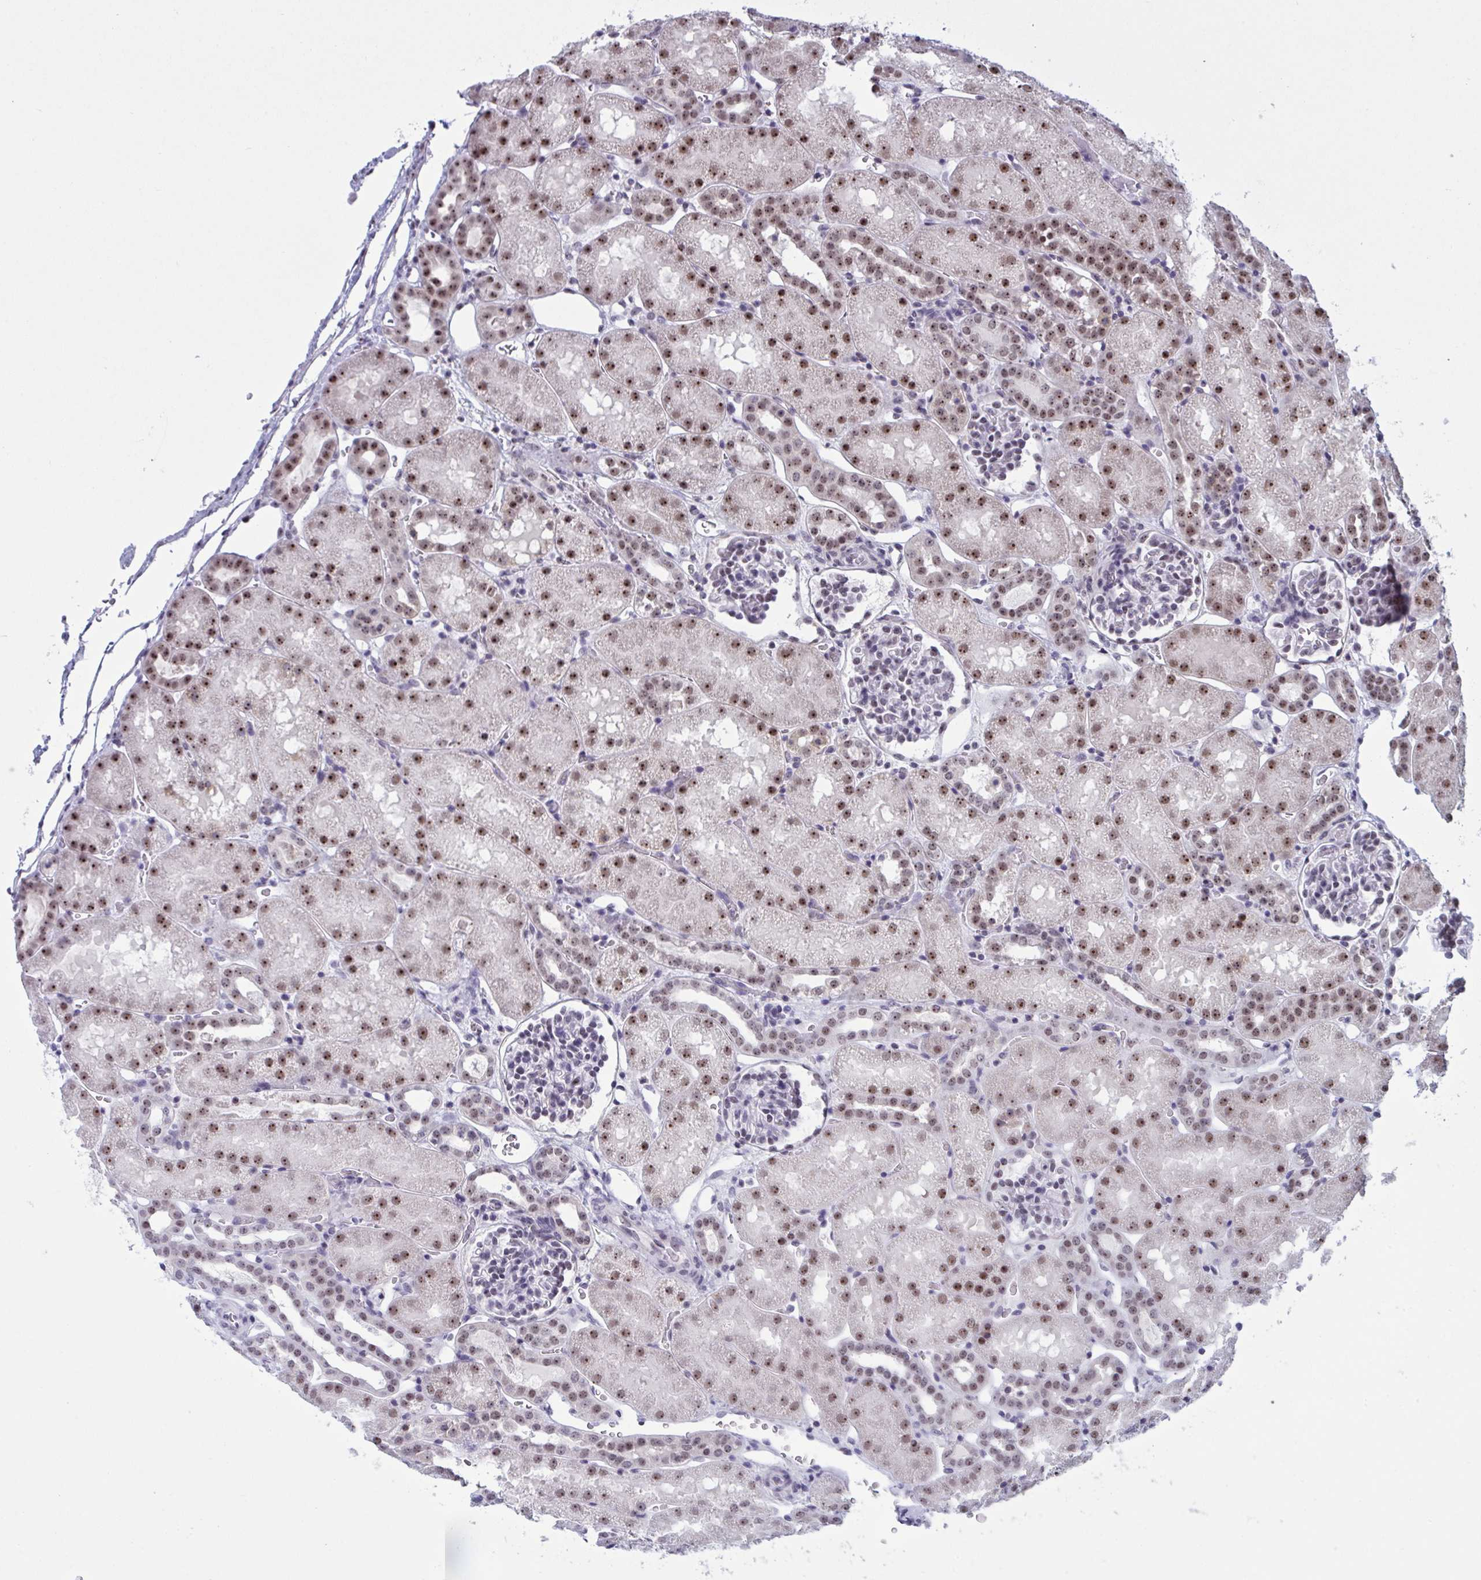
{"staining": {"intensity": "negative", "quantity": "none", "location": "none"}, "tissue": "kidney", "cell_type": "Cells in glomeruli", "image_type": "normal", "snomed": [{"axis": "morphology", "description": "Normal tissue, NOS"}, {"axis": "topography", "description": "Kidney"}], "caption": "Cells in glomeruli show no significant expression in unremarkable kidney.", "gene": "TGM6", "patient": {"sex": "male", "age": 2}}